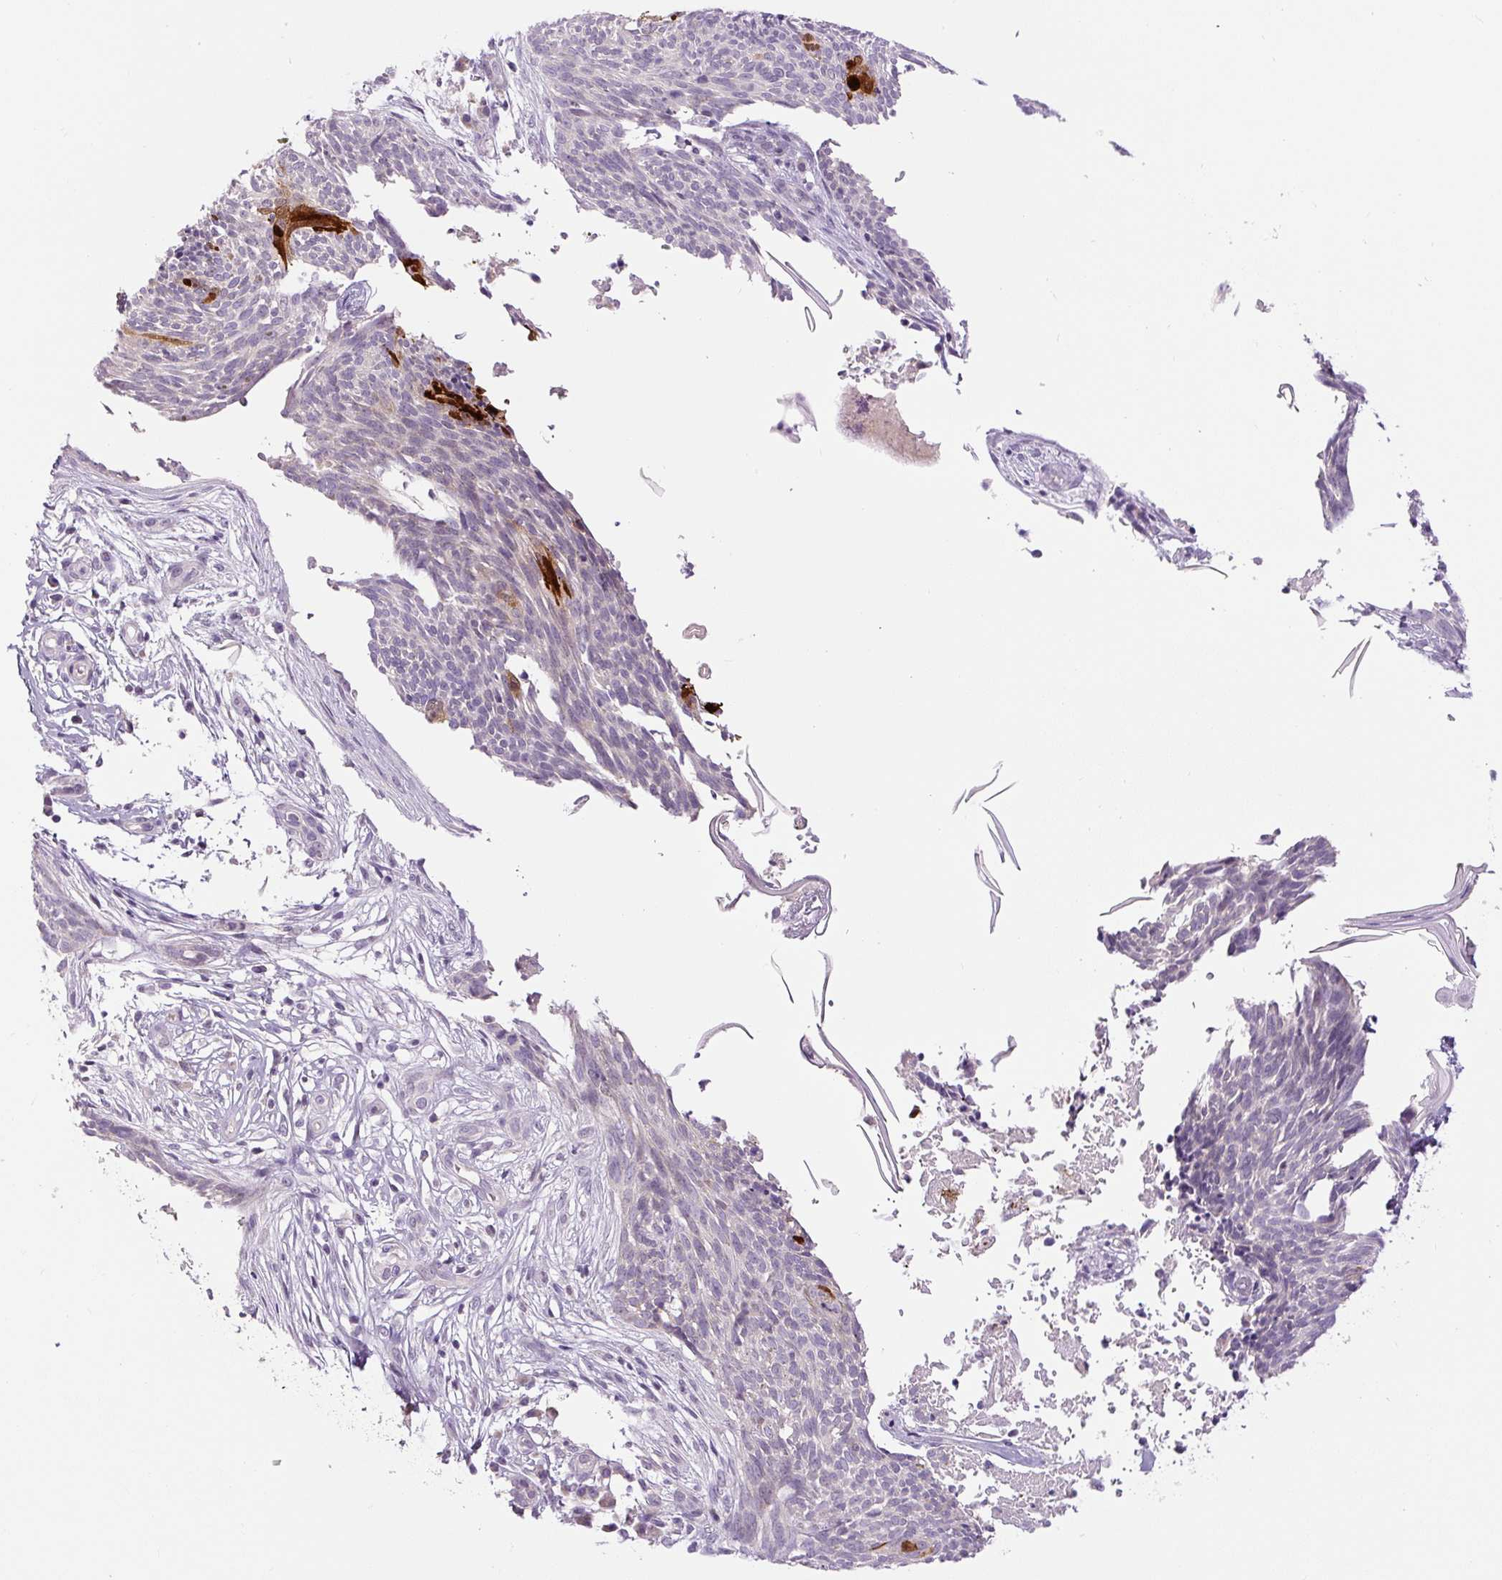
{"staining": {"intensity": "negative", "quantity": "none", "location": "none"}, "tissue": "skin cancer", "cell_type": "Tumor cells", "image_type": "cancer", "snomed": [{"axis": "morphology", "description": "Basal cell carcinoma"}, {"axis": "topography", "description": "Skin"}, {"axis": "topography", "description": "Skin, foot"}], "caption": "High magnification brightfield microscopy of basal cell carcinoma (skin) stained with DAB (3,3'-diaminobenzidine) (brown) and counterstained with hematoxylin (blue): tumor cells show no significant expression.", "gene": "FABP7", "patient": {"sex": "female", "age": 86}}